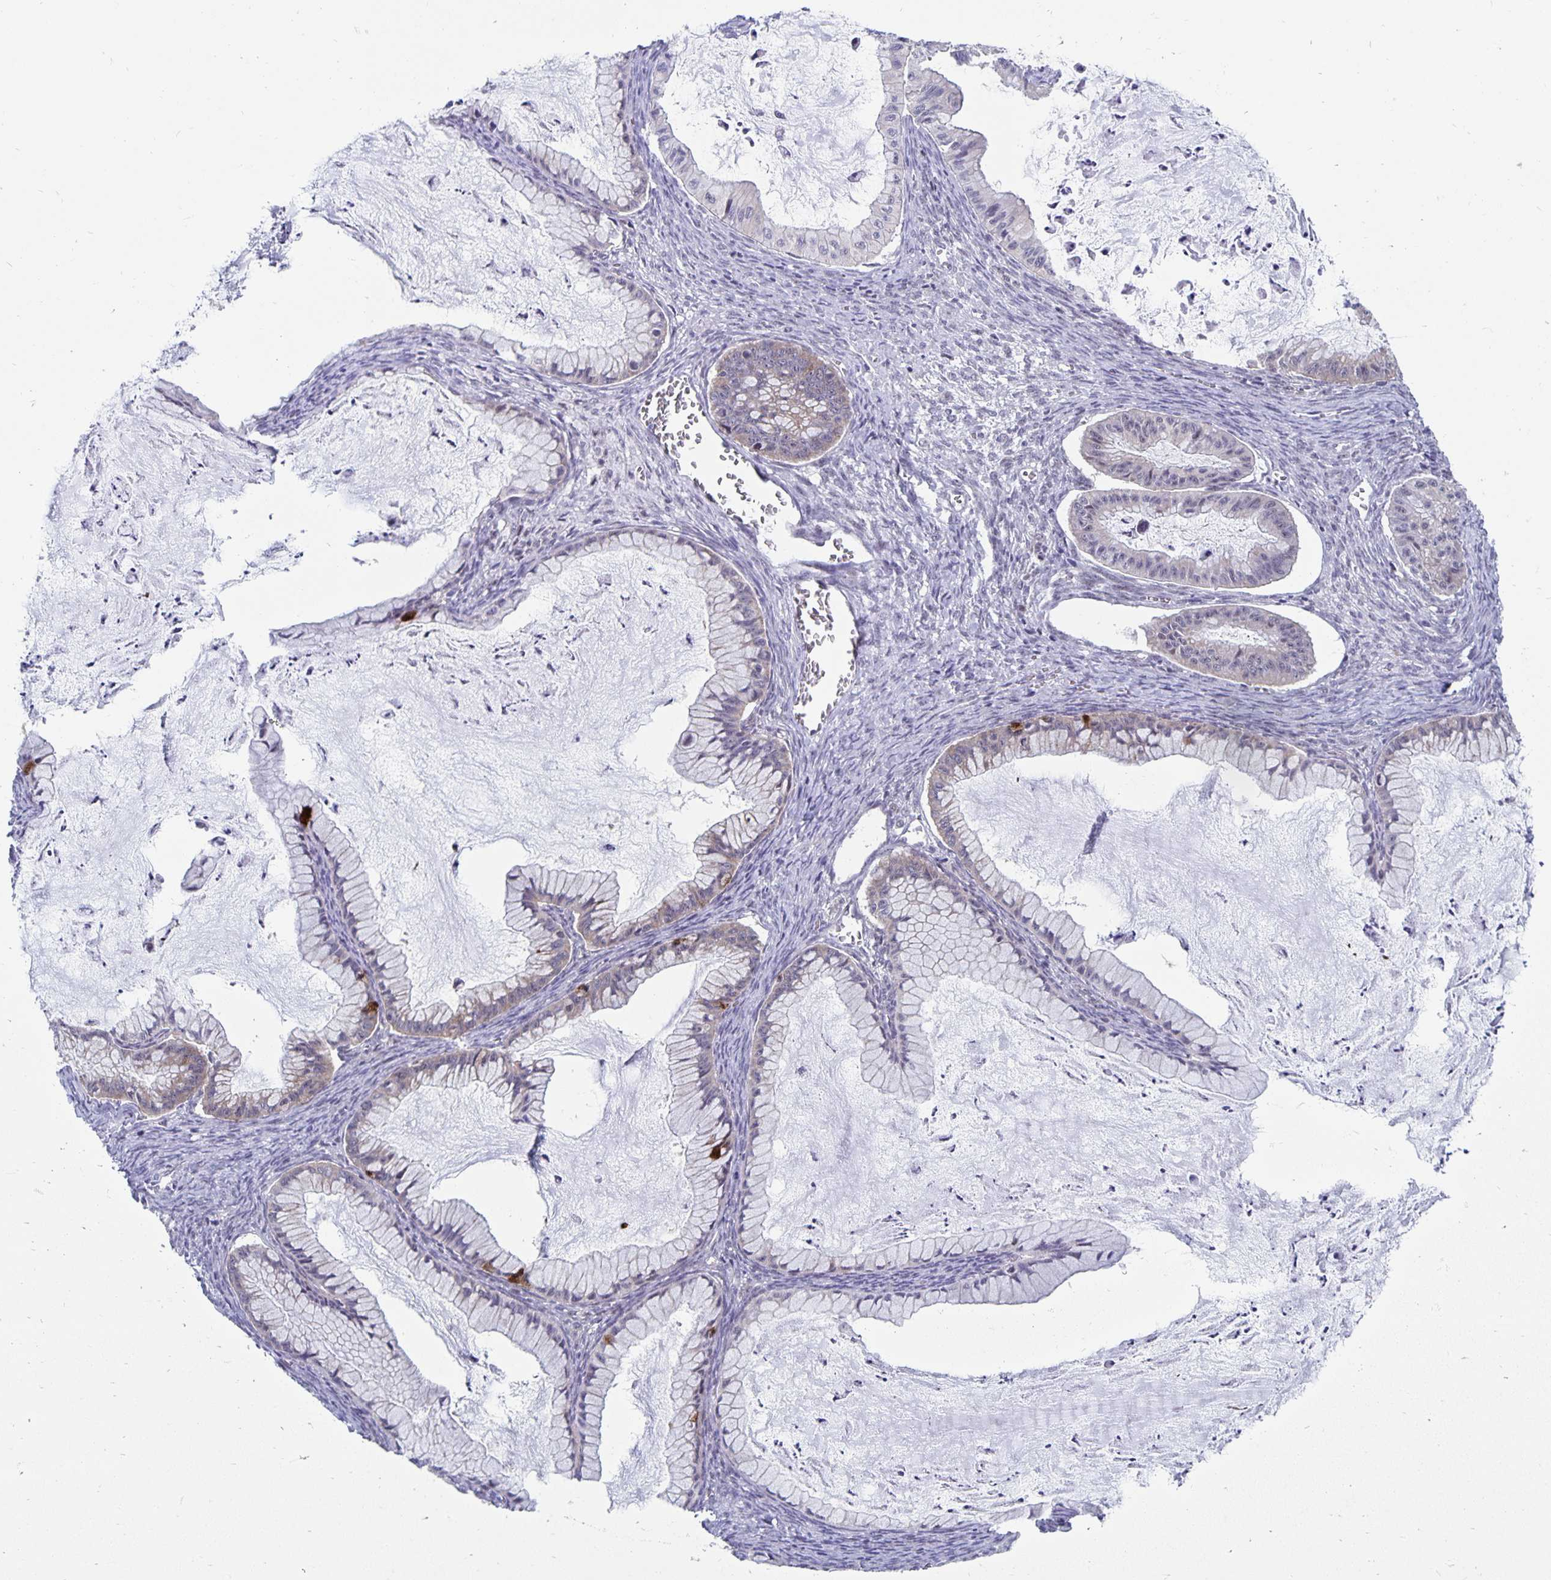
{"staining": {"intensity": "weak", "quantity": "<25%", "location": "cytoplasmic/membranous,nuclear"}, "tissue": "ovarian cancer", "cell_type": "Tumor cells", "image_type": "cancer", "snomed": [{"axis": "morphology", "description": "Cystadenocarcinoma, mucinous, NOS"}, {"axis": "topography", "description": "Ovary"}], "caption": "Immunohistochemistry histopathology image of human ovarian cancer stained for a protein (brown), which reveals no staining in tumor cells. (DAB (3,3'-diaminobenzidine) IHC, high magnification).", "gene": "EXOC6B", "patient": {"sex": "female", "age": 72}}